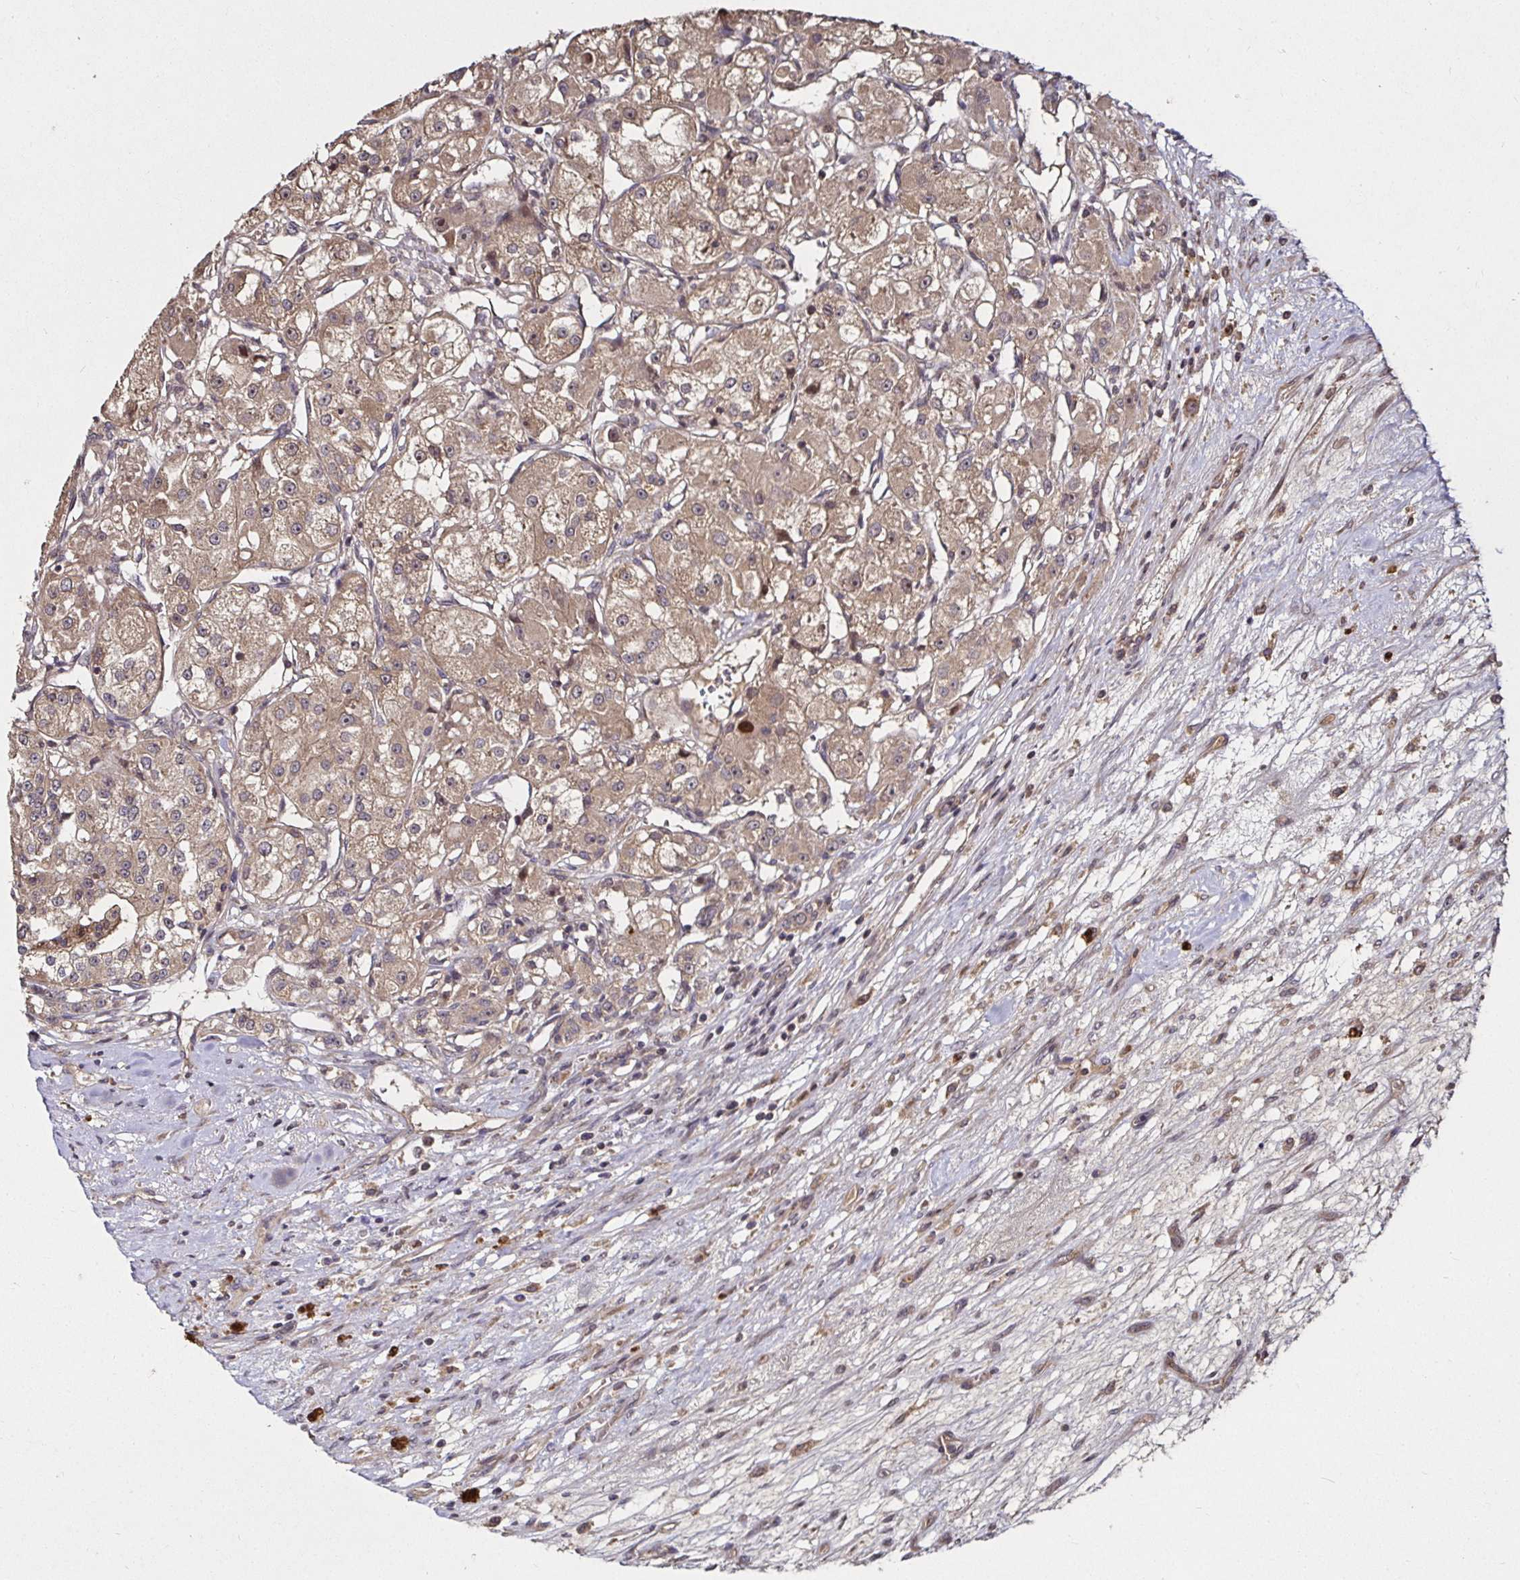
{"staining": {"intensity": "weak", "quantity": ">75%", "location": "cytoplasmic/membranous"}, "tissue": "renal cancer", "cell_type": "Tumor cells", "image_type": "cancer", "snomed": [{"axis": "morphology", "description": "Adenocarcinoma, NOS"}, {"axis": "topography", "description": "Kidney"}], "caption": "Immunohistochemical staining of renal adenocarcinoma reveals low levels of weak cytoplasmic/membranous positivity in about >75% of tumor cells. Using DAB (brown) and hematoxylin (blue) stains, captured at high magnification using brightfield microscopy.", "gene": "SMYD3", "patient": {"sex": "female", "age": 63}}